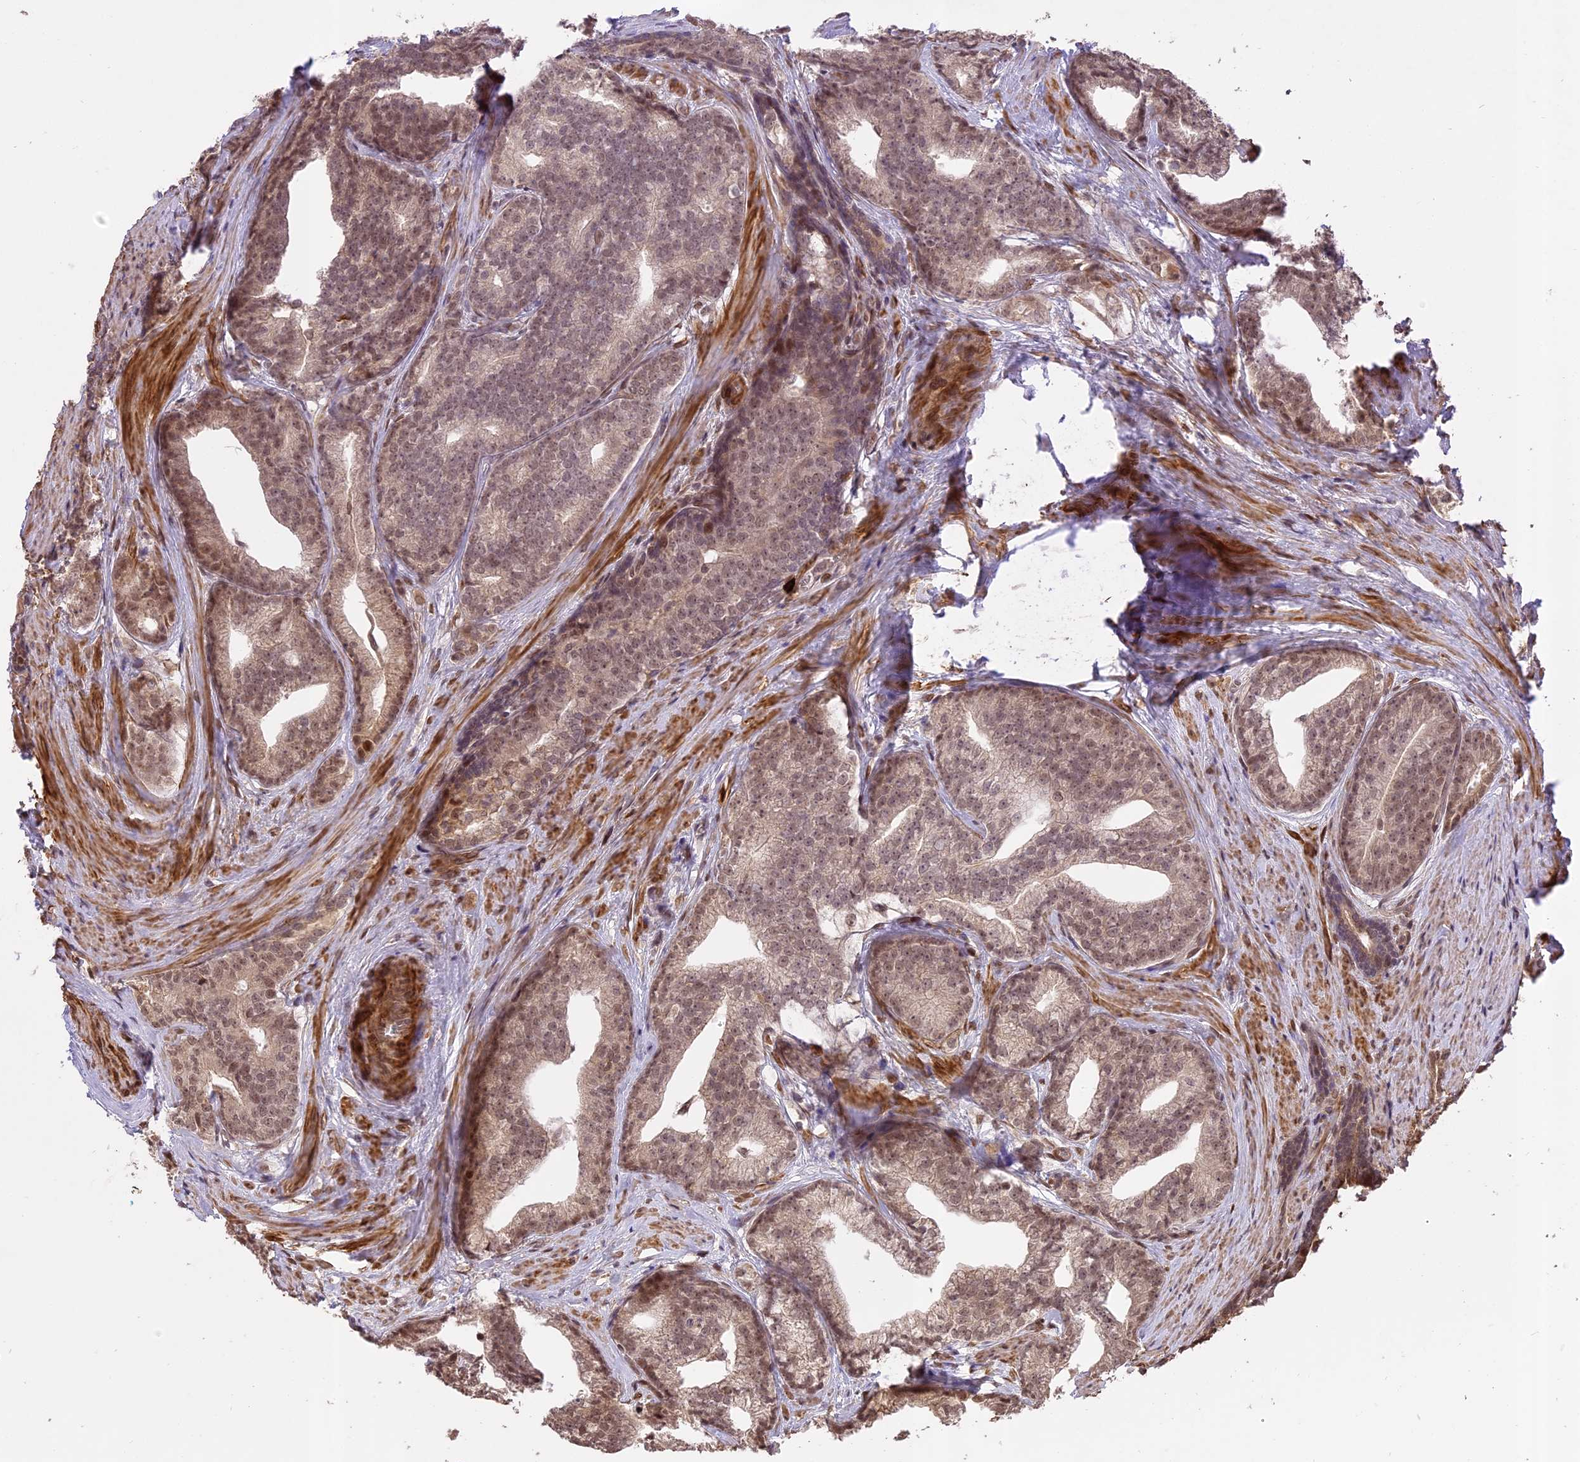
{"staining": {"intensity": "moderate", "quantity": "<25%", "location": "nuclear"}, "tissue": "prostate cancer", "cell_type": "Tumor cells", "image_type": "cancer", "snomed": [{"axis": "morphology", "description": "Adenocarcinoma, Low grade"}, {"axis": "topography", "description": "Prostate"}], "caption": "Protein staining by IHC demonstrates moderate nuclear positivity in approximately <25% of tumor cells in prostate cancer (low-grade adenocarcinoma).", "gene": "PRELID2", "patient": {"sex": "male", "age": 71}}